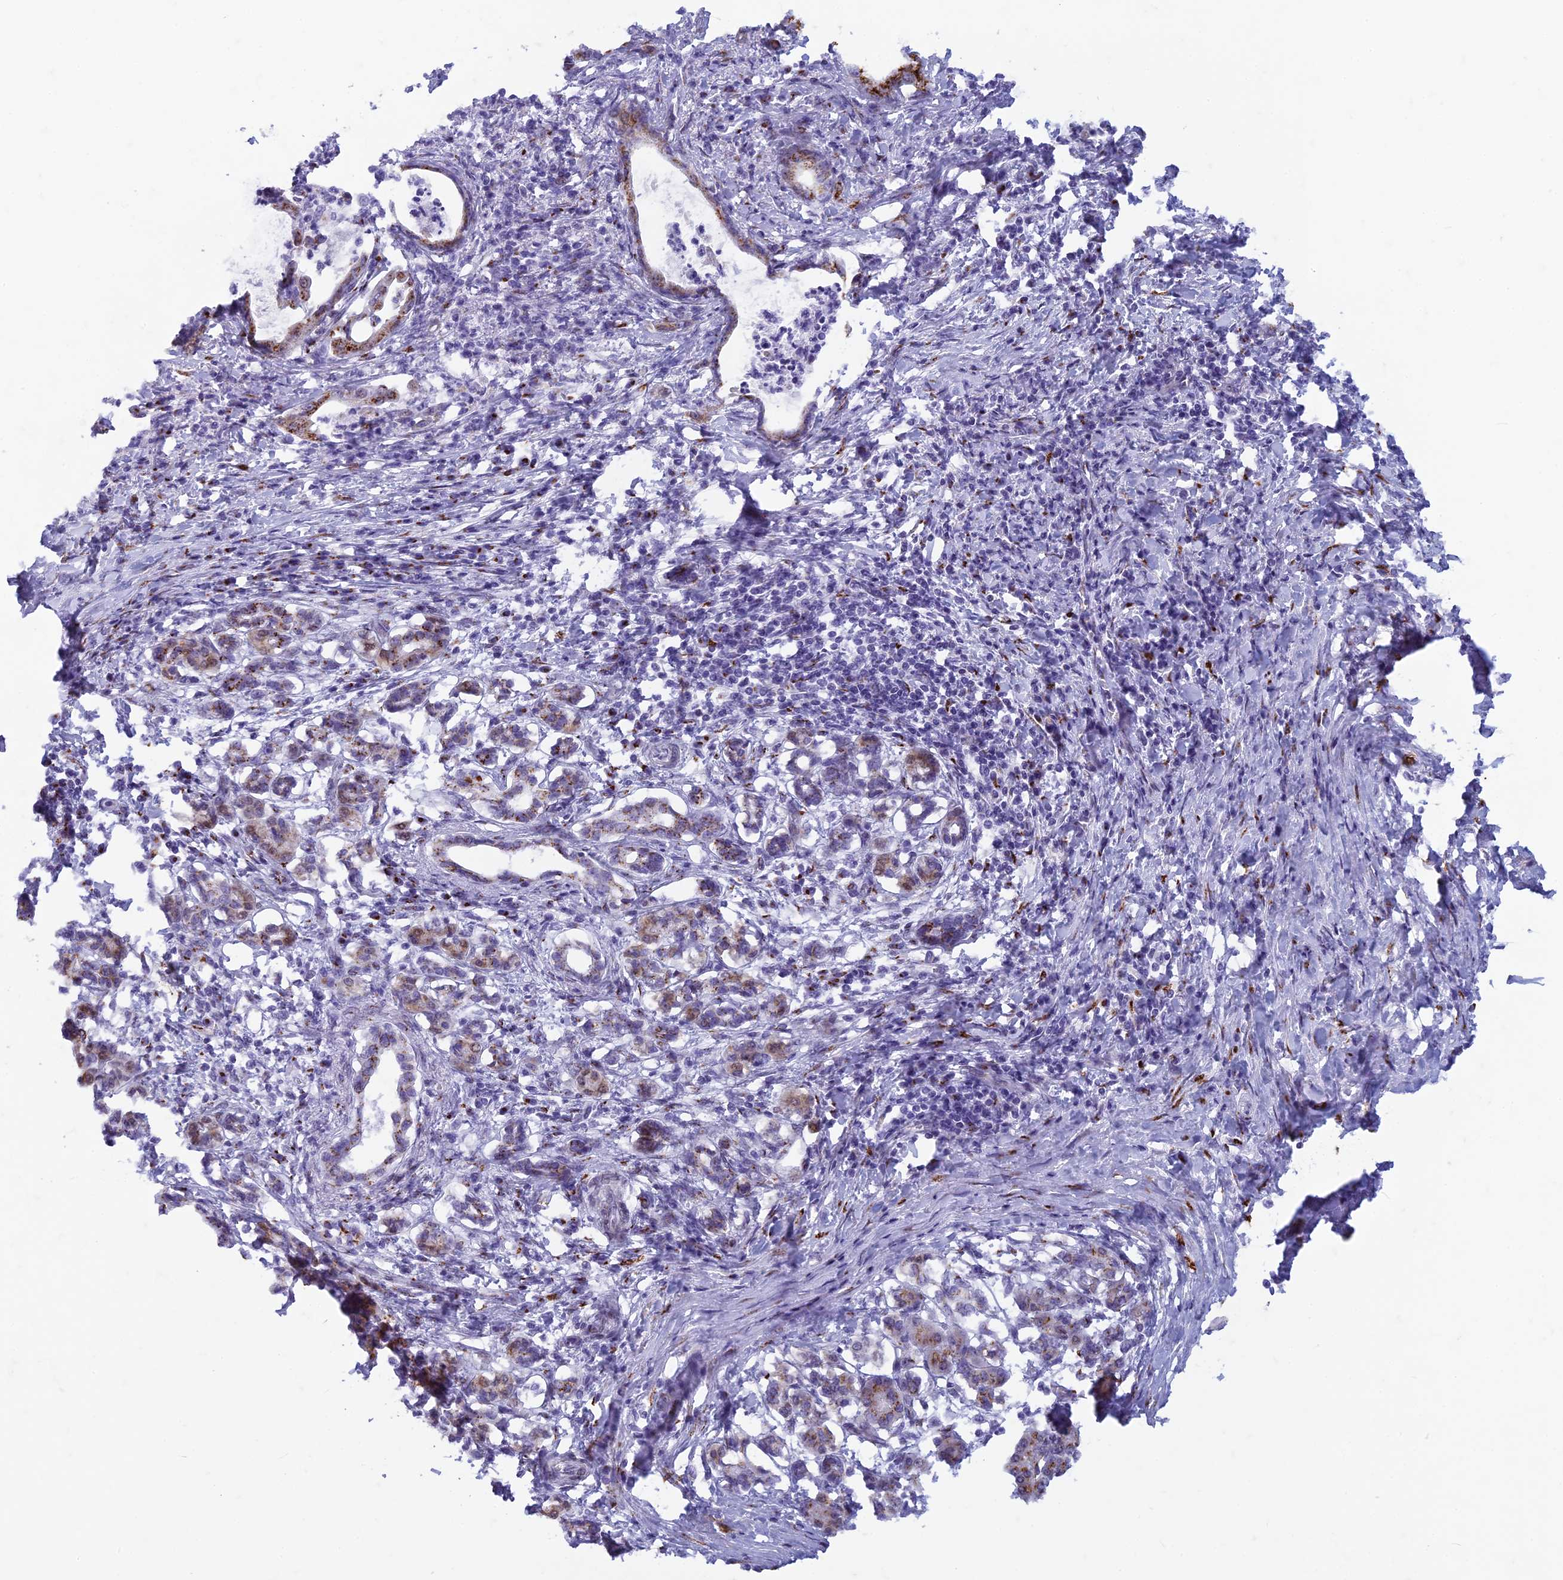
{"staining": {"intensity": "moderate", "quantity": "25%-75%", "location": "cytoplasmic/membranous"}, "tissue": "pancreatic cancer", "cell_type": "Tumor cells", "image_type": "cancer", "snomed": [{"axis": "morphology", "description": "Adenocarcinoma, NOS"}, {"axis": "topography", "description": "Pancreas"}], "caption": "Pancreatic cancer stained with immunohistochemistry (IHC) displays moderate cytoplasmic/membranous staining in approximately 25%-75% of tumor cells.", "gene": "FAM3C", "patient": {"sex": "female", "age": 55}}